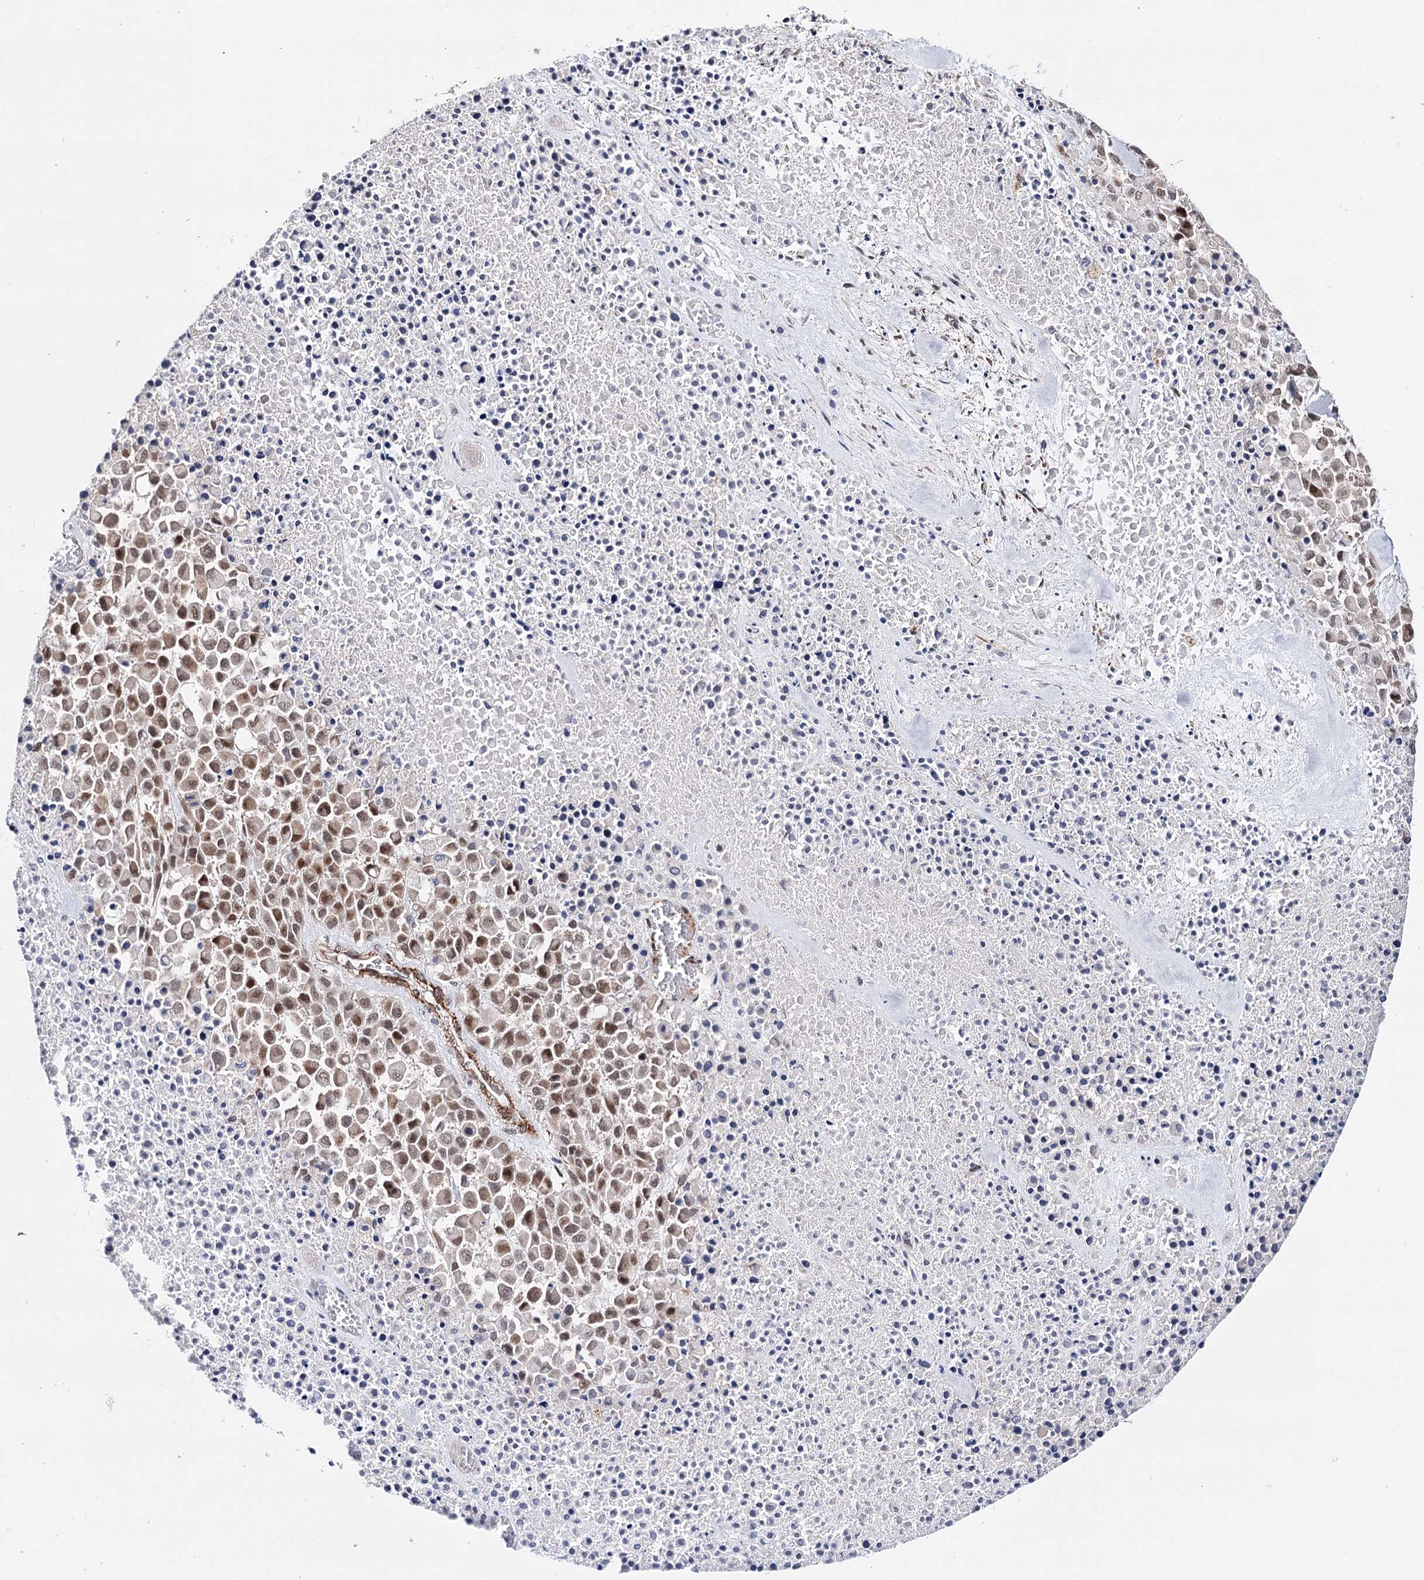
{"staining": {"intensity": "moderate", "quantity": ">75%", "location": "nuclear"}, "tissue": "melanoma", "cell_type": "Tumor cells", "image_type": "cancer", "snomed": [{"axis": "morphology", "description": "Malignant melanoma, Metastatic site"}, {"axis": "topography", "description": "Skin"}], "caption": "The image demonstrates a brown stain indicating the presence of a protein in the nuclear of tumor cells in melanoma.", "gene": "CFAP46", "patient": {"sex": "female", "age": 81}}